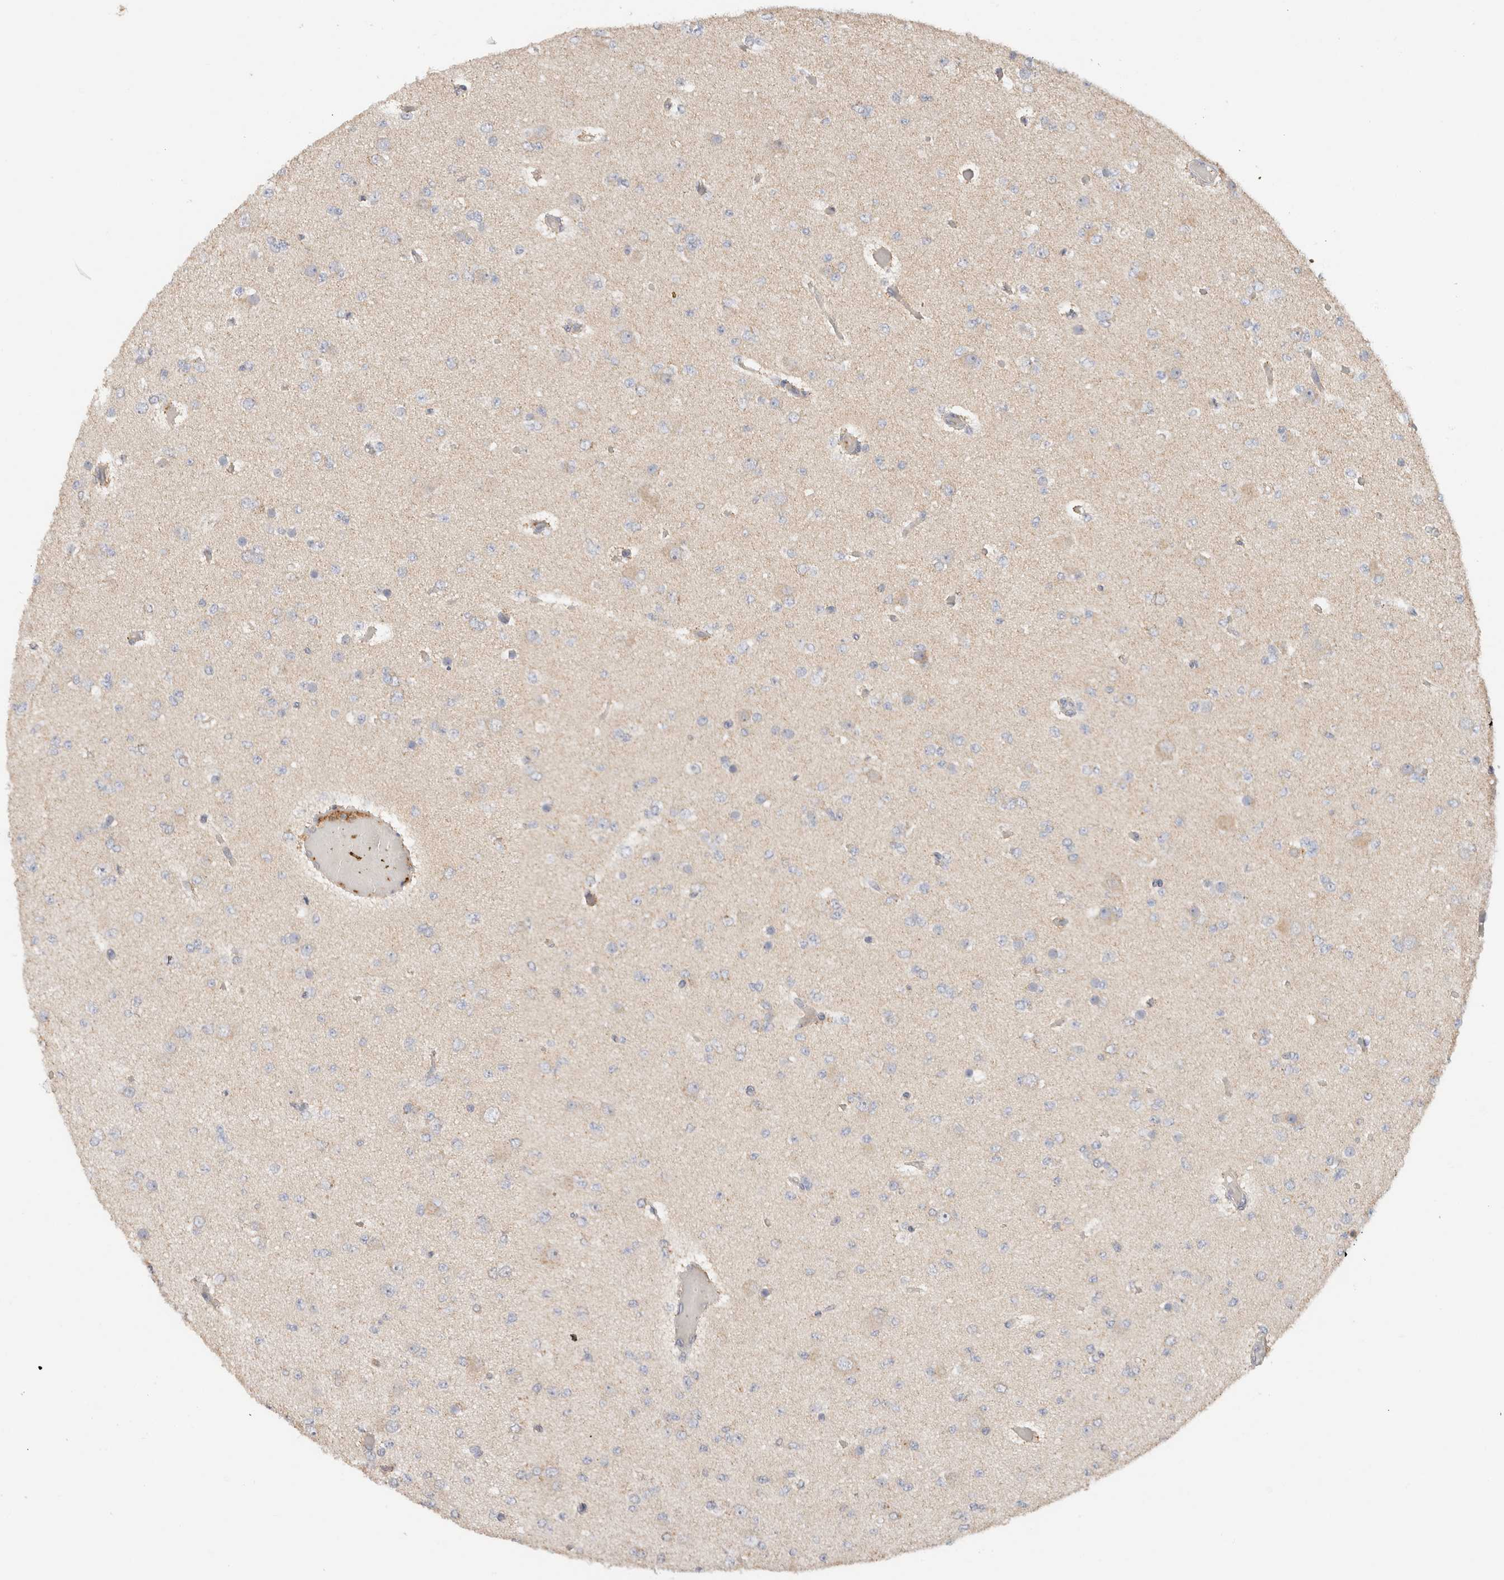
{"staining": {"intensity": "negative", "quantity": "none", "location": "none"}, "tissue": "glioma", "cell_type": "Tumor cells", "image_type": "cancer", "snomed": [{"axis": "morphology", "description": "Glioma, malignant, Low grade"}, {"axis": "topography", "description": "Brain"}], "caption": "Immunohistochemistry (IHC) image of human malignant glioma (low-grade) stained for a protein (brown), which displays no expression in tumor cells.", "gene": "SGK3", "patient": {"sex": "female", "age": 22}}